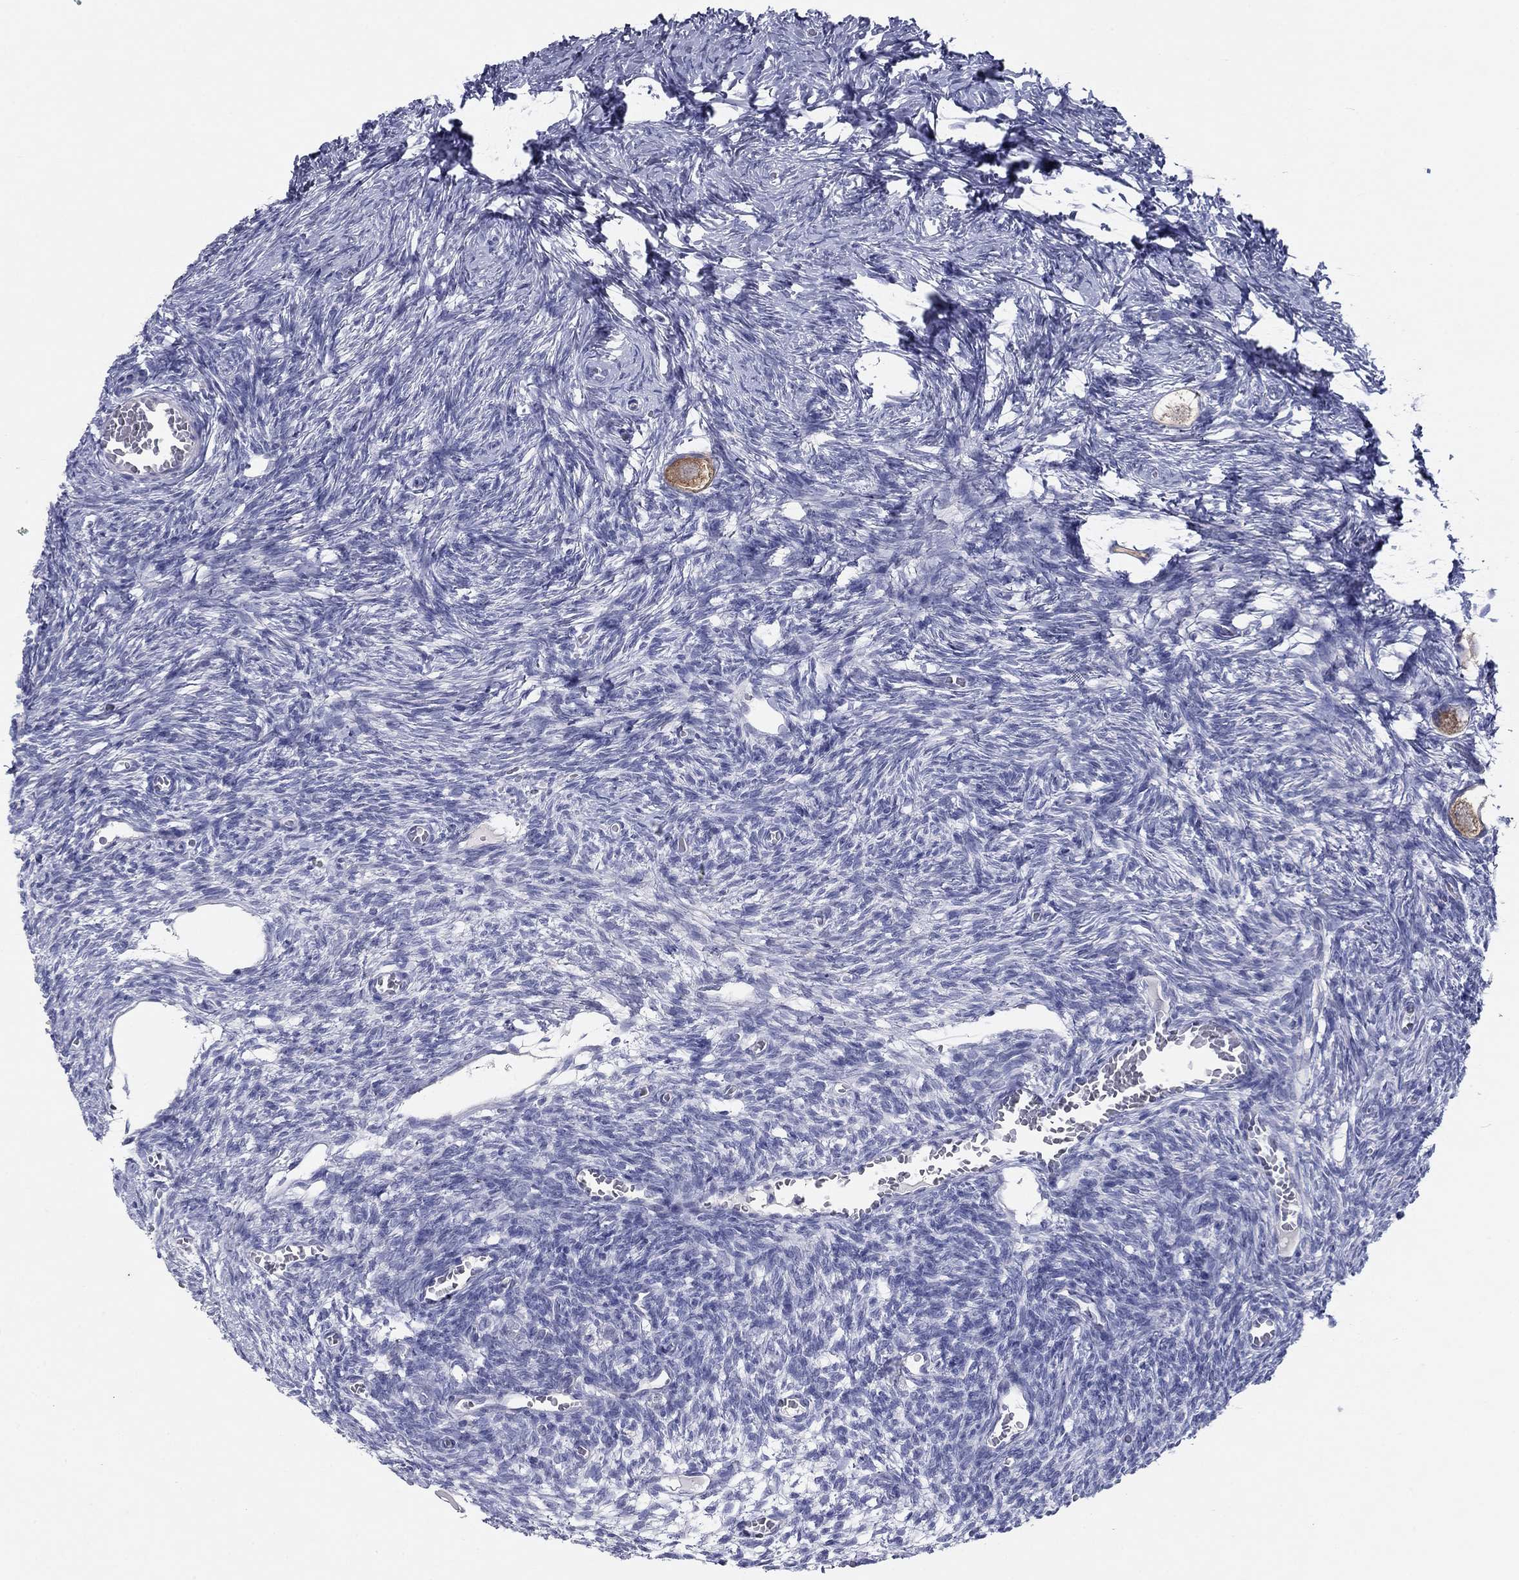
{"staining": {"intensity": "moderate", "quantity": ">75%", "location": "cytoplasmic/membranous"}, "tissue": "ovary", "cell_type": "Follicle cells", "image_type": "normal", "snomed": [{"axis": "morphology", "description": "Normal tissue, NOS"}, {"axis": "topography", "description": "Ovary"}], "caption": "Benign ovary displays moderate cytoplasmic/membranous positivity in approximately >75% of follicle cells, visualized by immunohistochemistry.", "gene": "PLS1", "patient": {"sex": "female", "age": 27}}